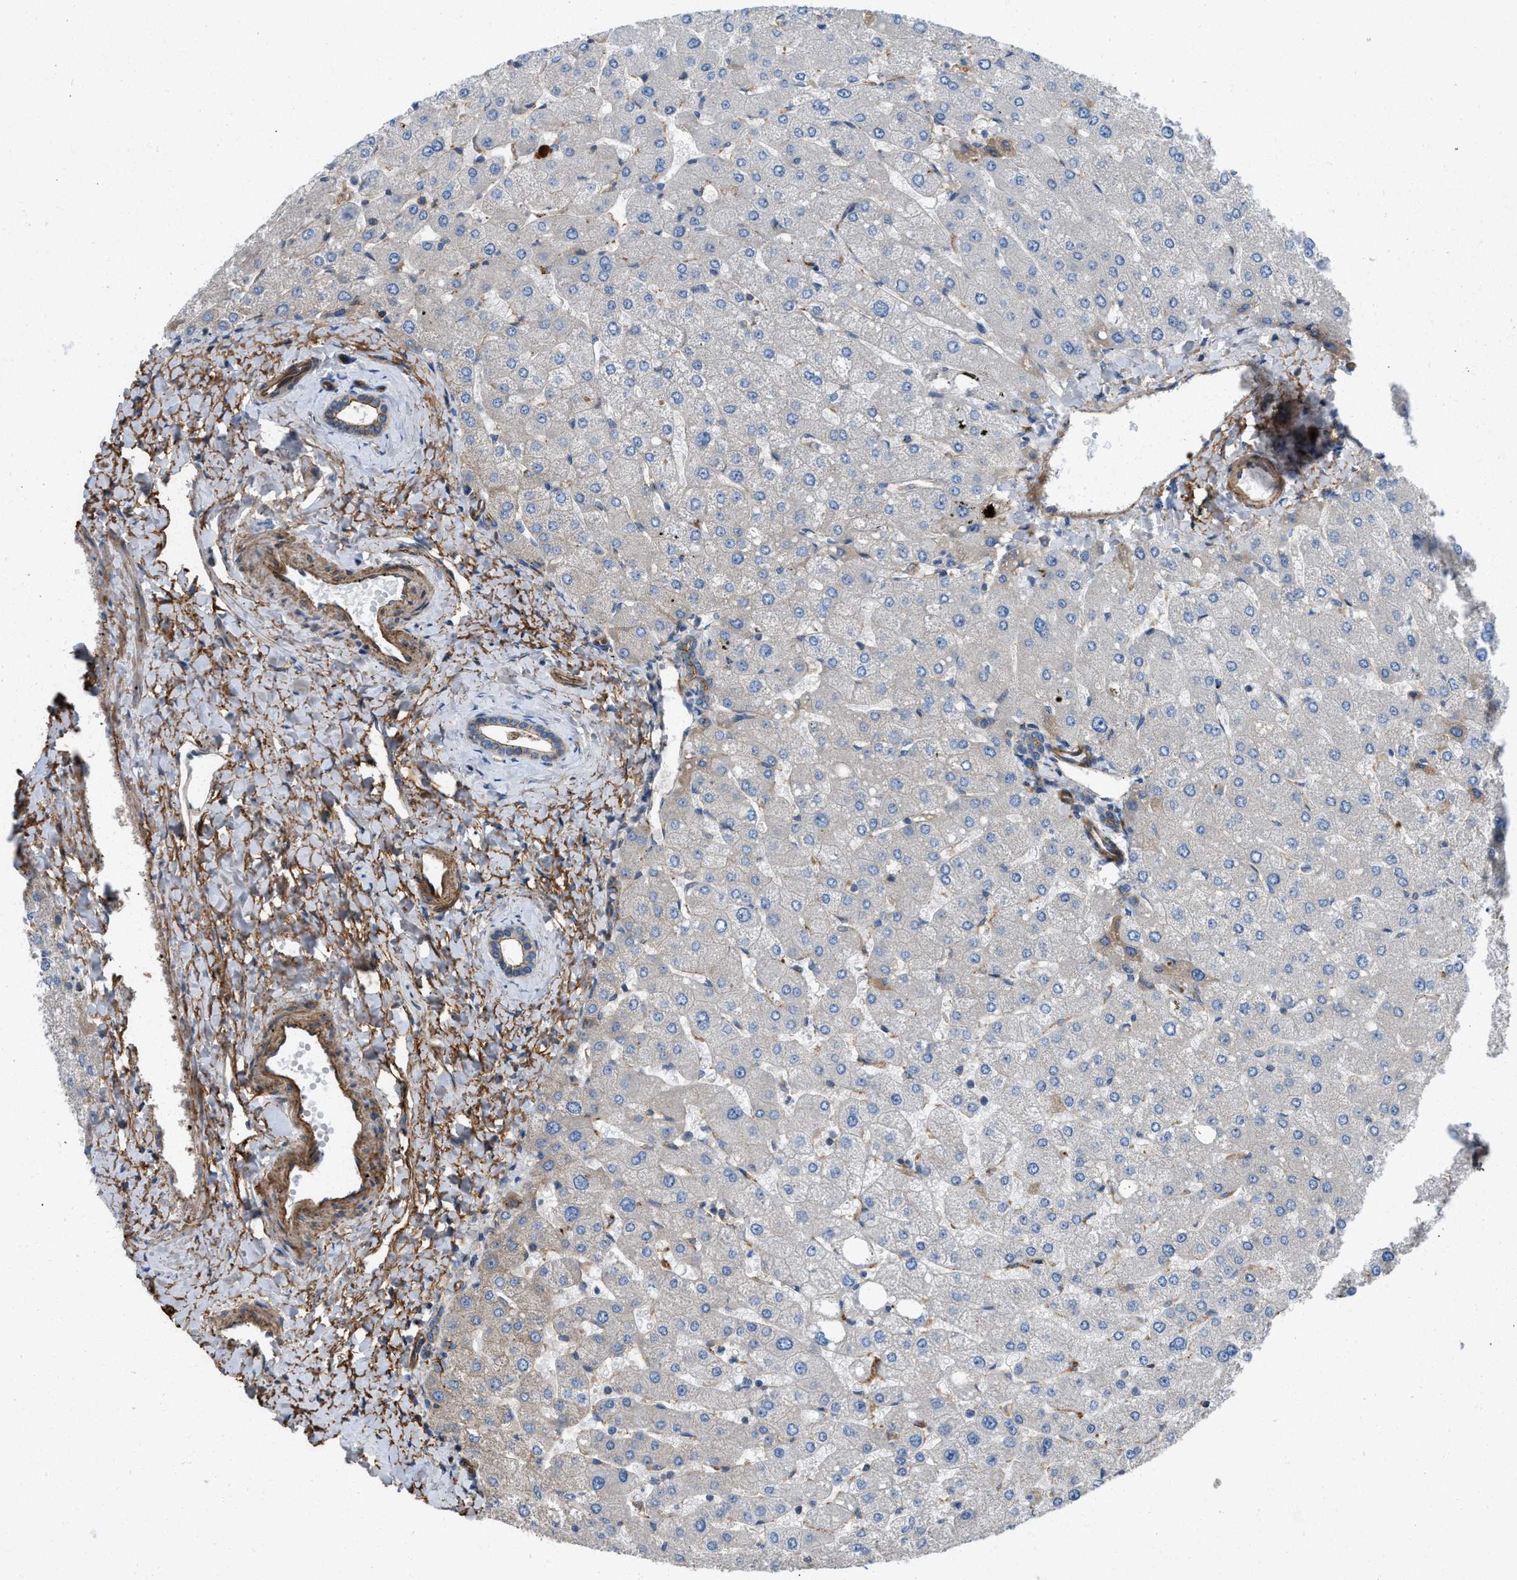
{"staining": {"intensity": "moderate", "quantity": "25%-75%", "location": "cytoplasmic/membranous"}, "tissue": "liver", "cell_type": "Cholangiocytes", "image_type": "normal", "snomed": [{"axis": "morphology", "description": "Normal tissue, NOS"}, {"axis": "topography", "description": "Liver"}], "caption": "The photomicrograph shows staining of unremarkable liver, revealing moderate cytoplasmic/membranous protein staining (brown color) within cholangiocytes. (Brightfield microscopy of DAB IHC at high magnification).", "gene": "NYNRIN", "patient": {"sex": "male", "age": 55}}